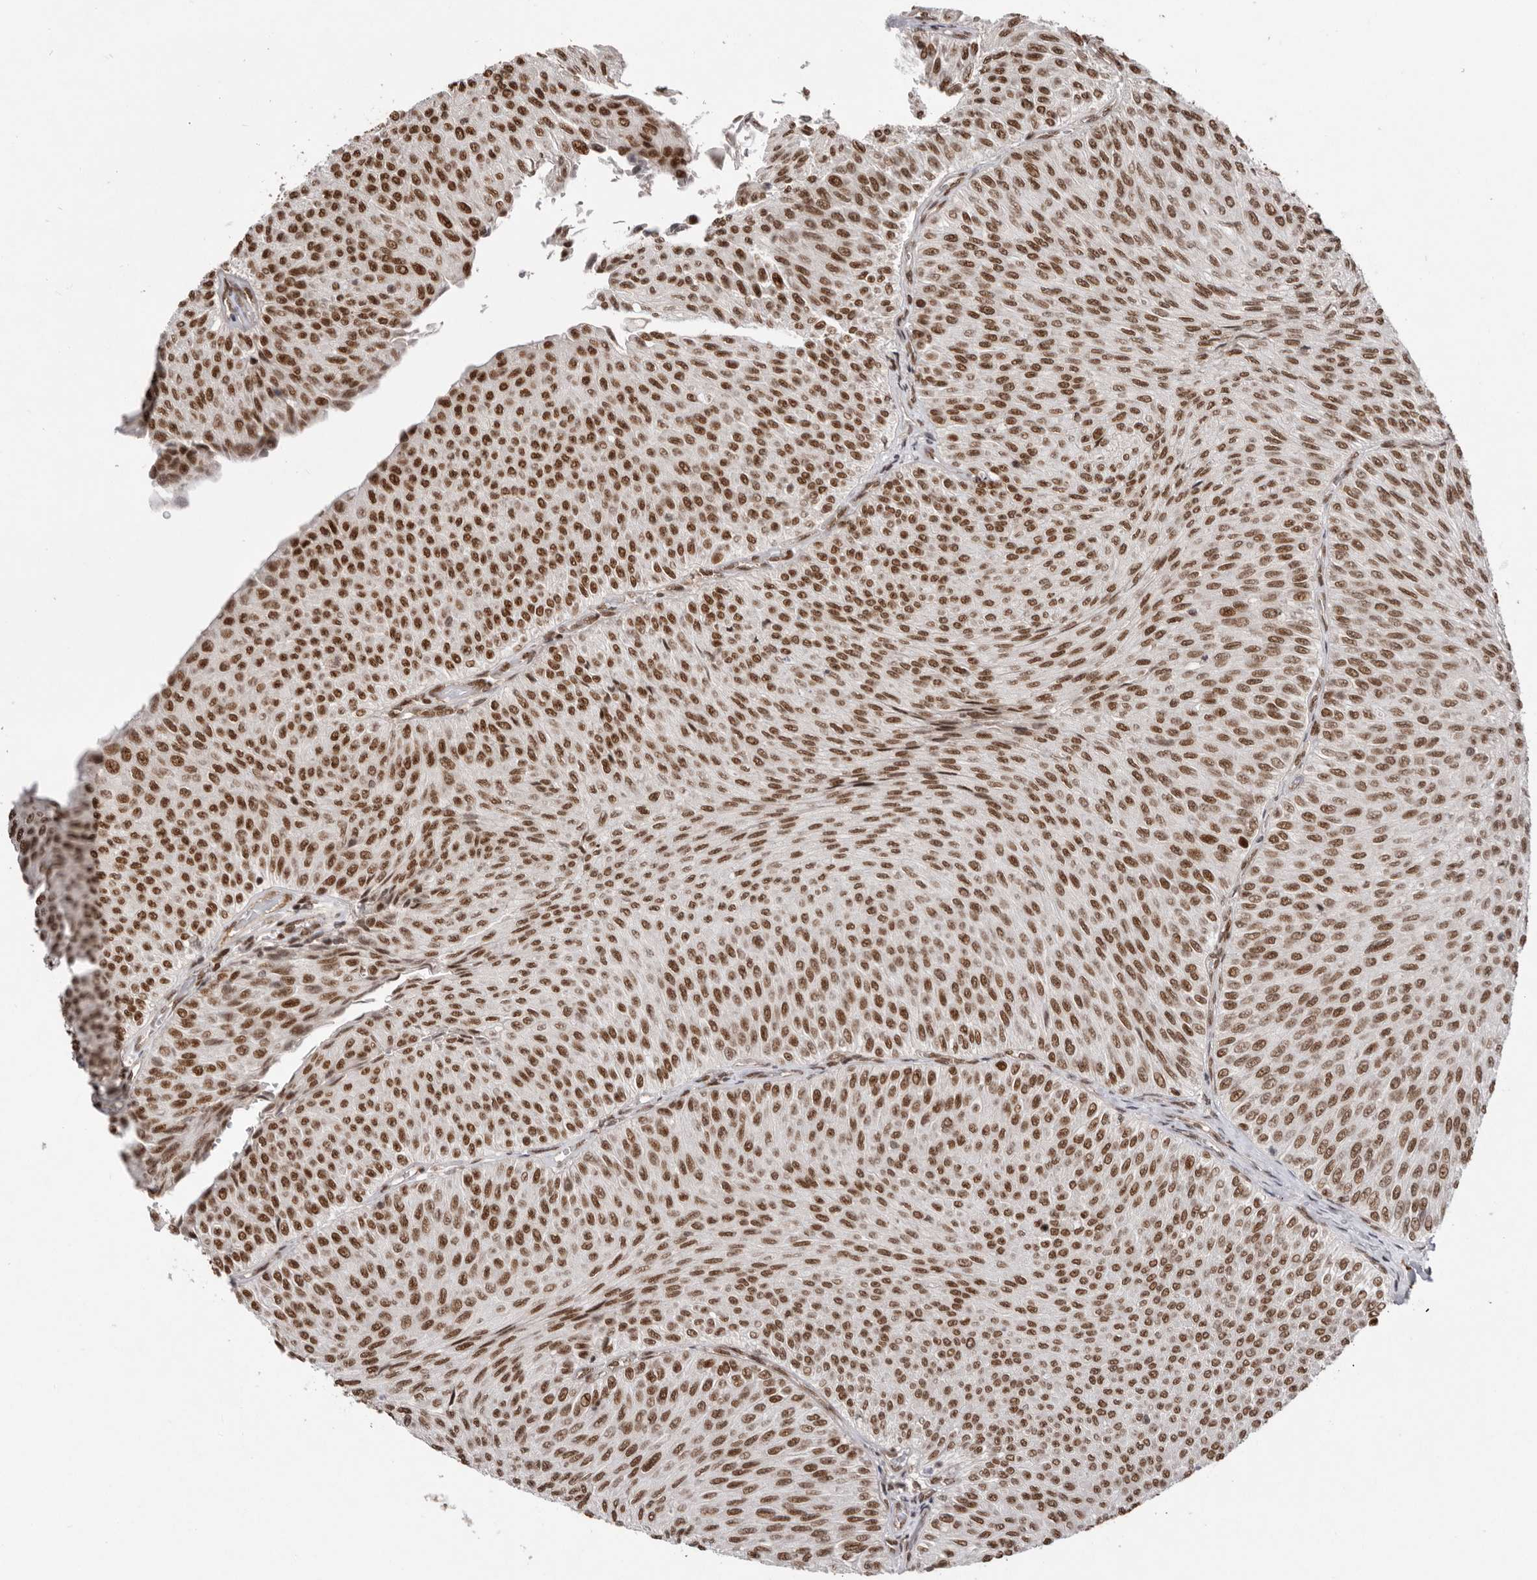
{"staining": {"intensity": "strong", "quantity": ">75%", "location": "nuclear"}, "tissue": "urothelial cancer", "cell_type": "Tumor cells", "image_type": "cancer", "snomed": [{"axis": "morphology", "description": "Urothelial carcinoma, Low grade"}, {"axis": "topography", "description": "Urinary bladder"}], "caption": "Low-grade urothelial carcinoma stained with immunohistochemistry exhibits strong nuclear expression in about >75% of tumor cells. The staining was performed using DAB, with brown indicating positive protein expression. Nuclei are stained blue with hematoxylin.", "gene": "CHTOP", "patient": {"sex": "male", "age": 78}}